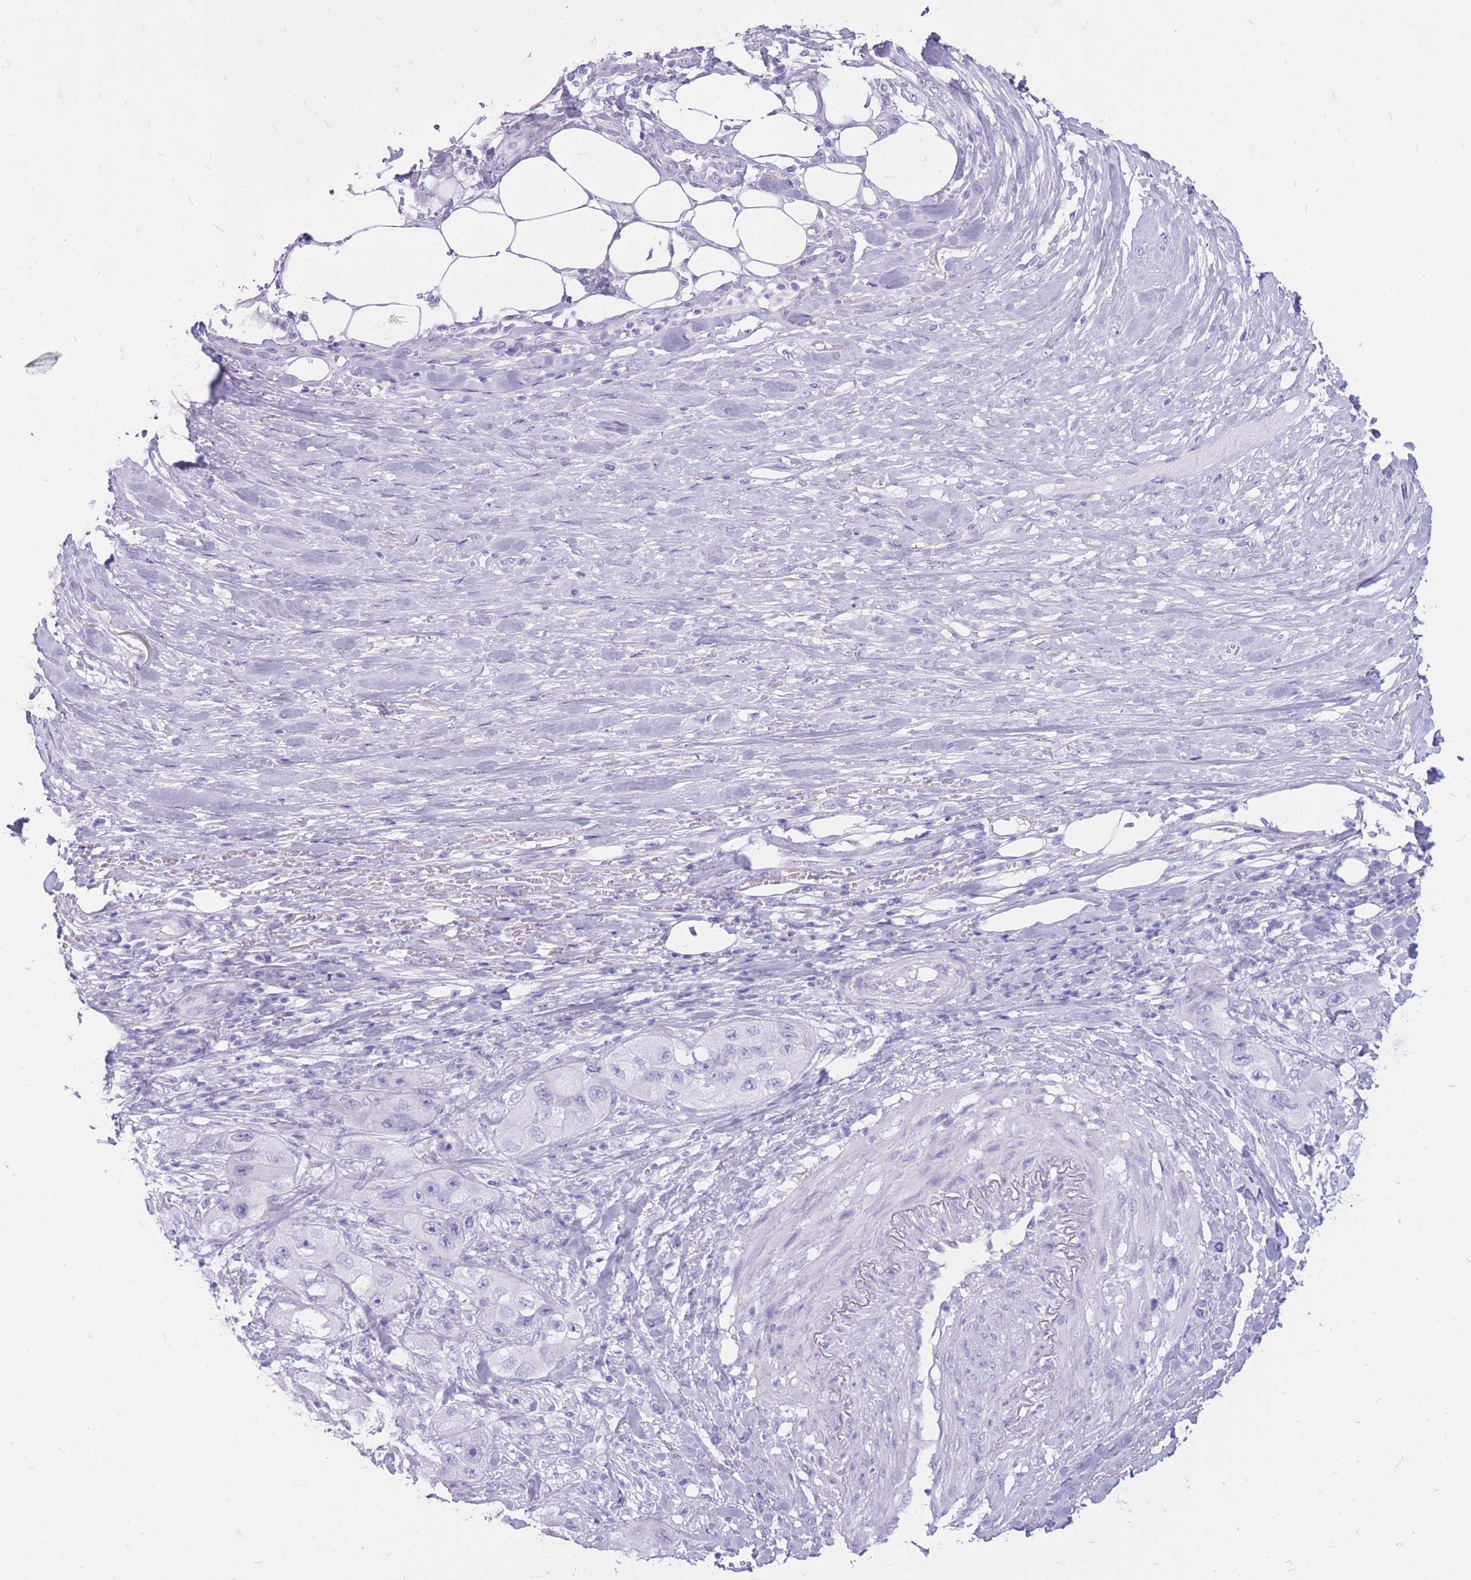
{"staining": {"intensity": "negative", "quantity": "none", "location": "none"}, "tissue": "skin cancer", "cell_type": "Tumor cells", "image_type": "cancer", "snomed": [{"axis": "morphology", "description": "Squamous cell carcinoma, NOS"}, {"axis": "topography", "description": "Skin"}, {"axis": "topography", "description": "Subcutis"}], "caption": "Photomicrograph shows no significant protein positivity in tumor cells of squamous cell carcinoma (skin).", "gene": "CYP21A2", "patient": {"sex": "male", "age": 73}}